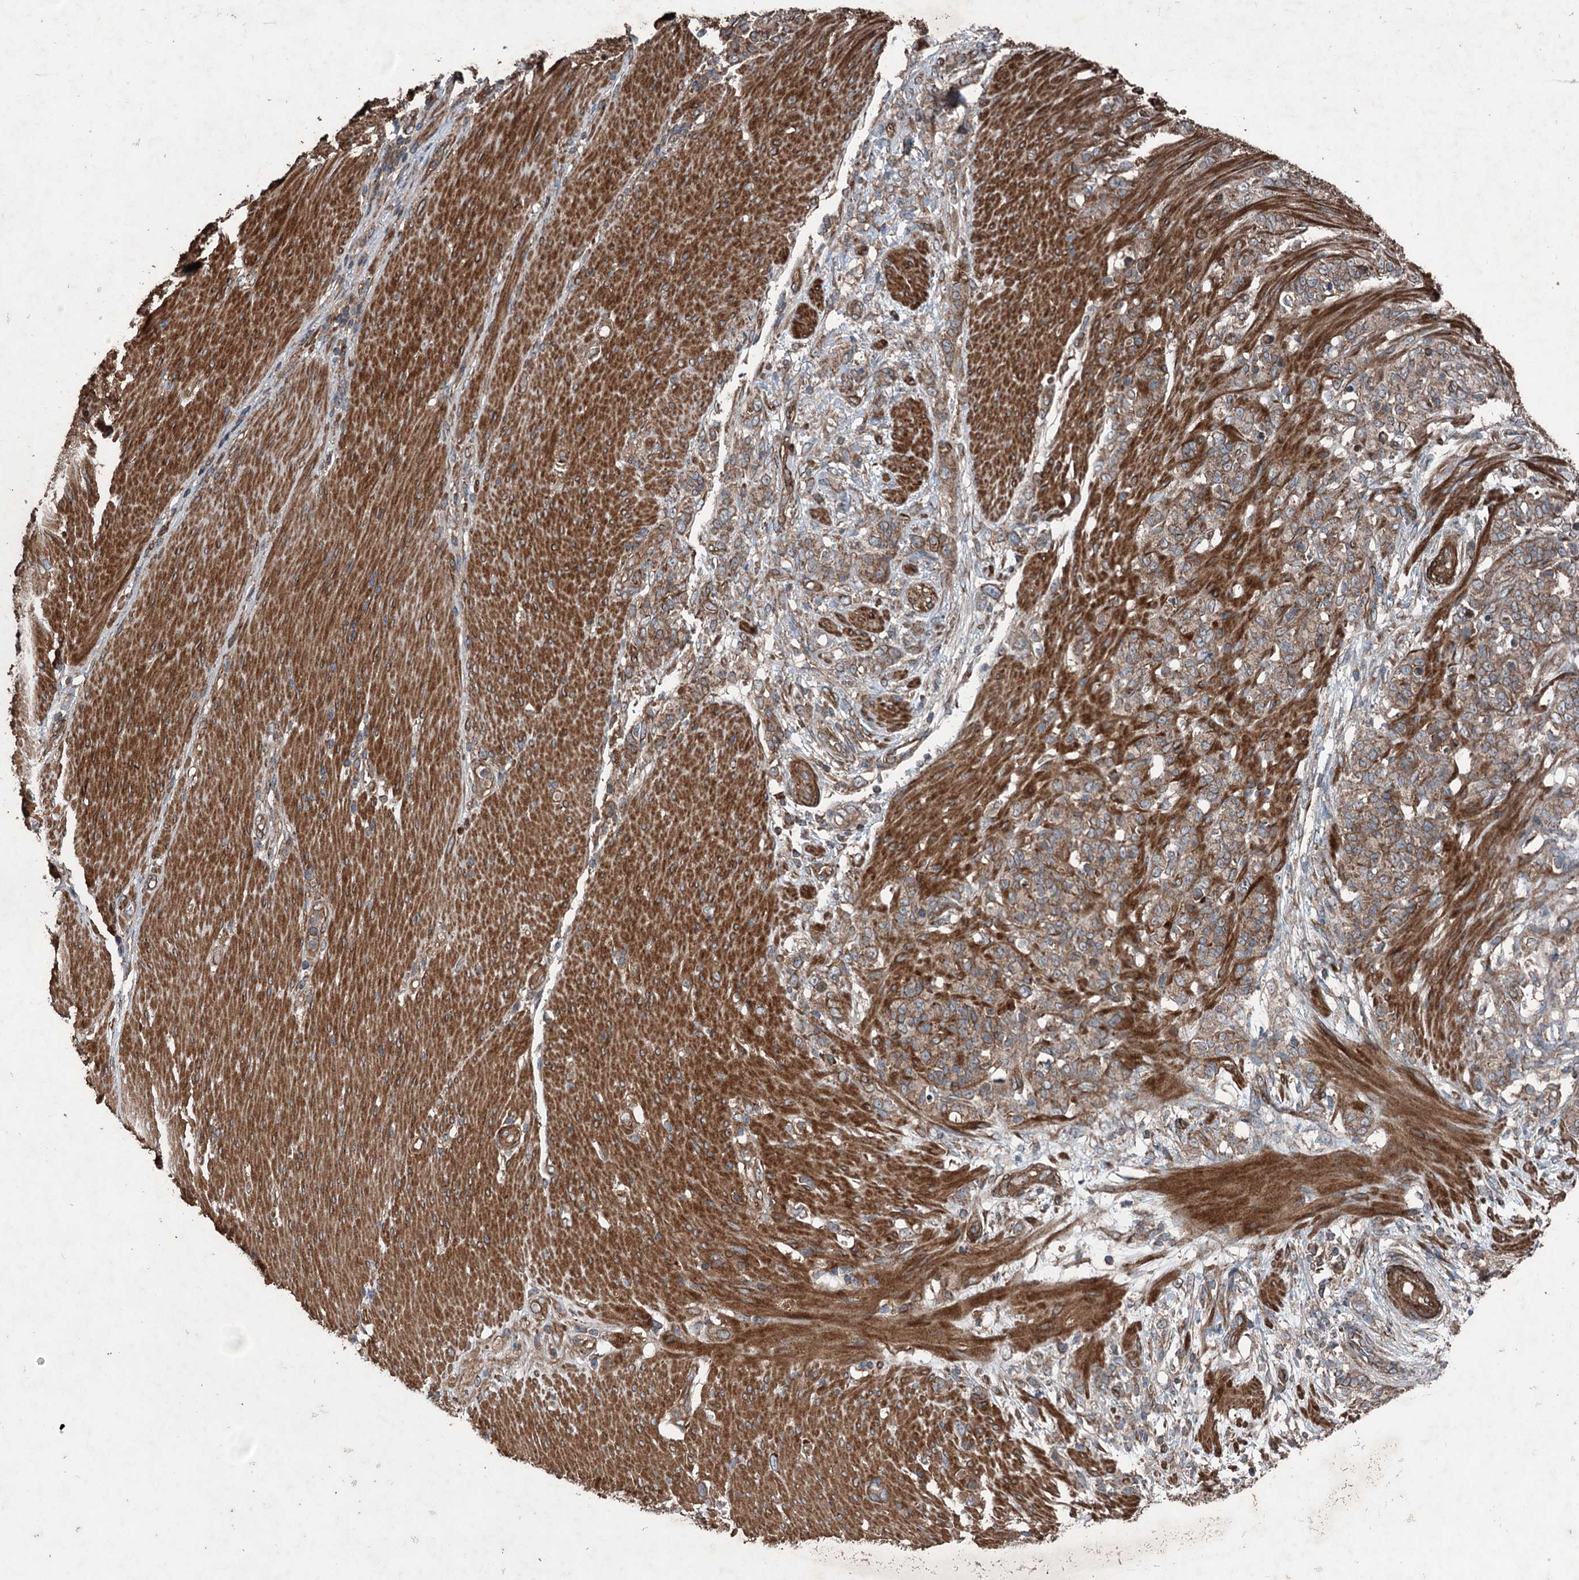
{"staining": {"intensity": "moderate", "quantity": ">75%", "location": "cytoplasmic/membranous"}, "tissue": "stomach cancer", "cell_type": "Tumor cells", "image_type": "cancer", "snomed": [{"axis": "morphology", "description": "Adenocarcinoma, NOS"}, {"axis": "topography", "description": "Stomach"}], "caption": "This image demonstrates immunohistochemistry (IHC) staining of adenocarcinoma (stomach), with medium moderate cytoplasmic/membranous staining in about >75% of tumor cells.", "gene": "RNF214", "patient": {"sex": "female", "age": 79}}